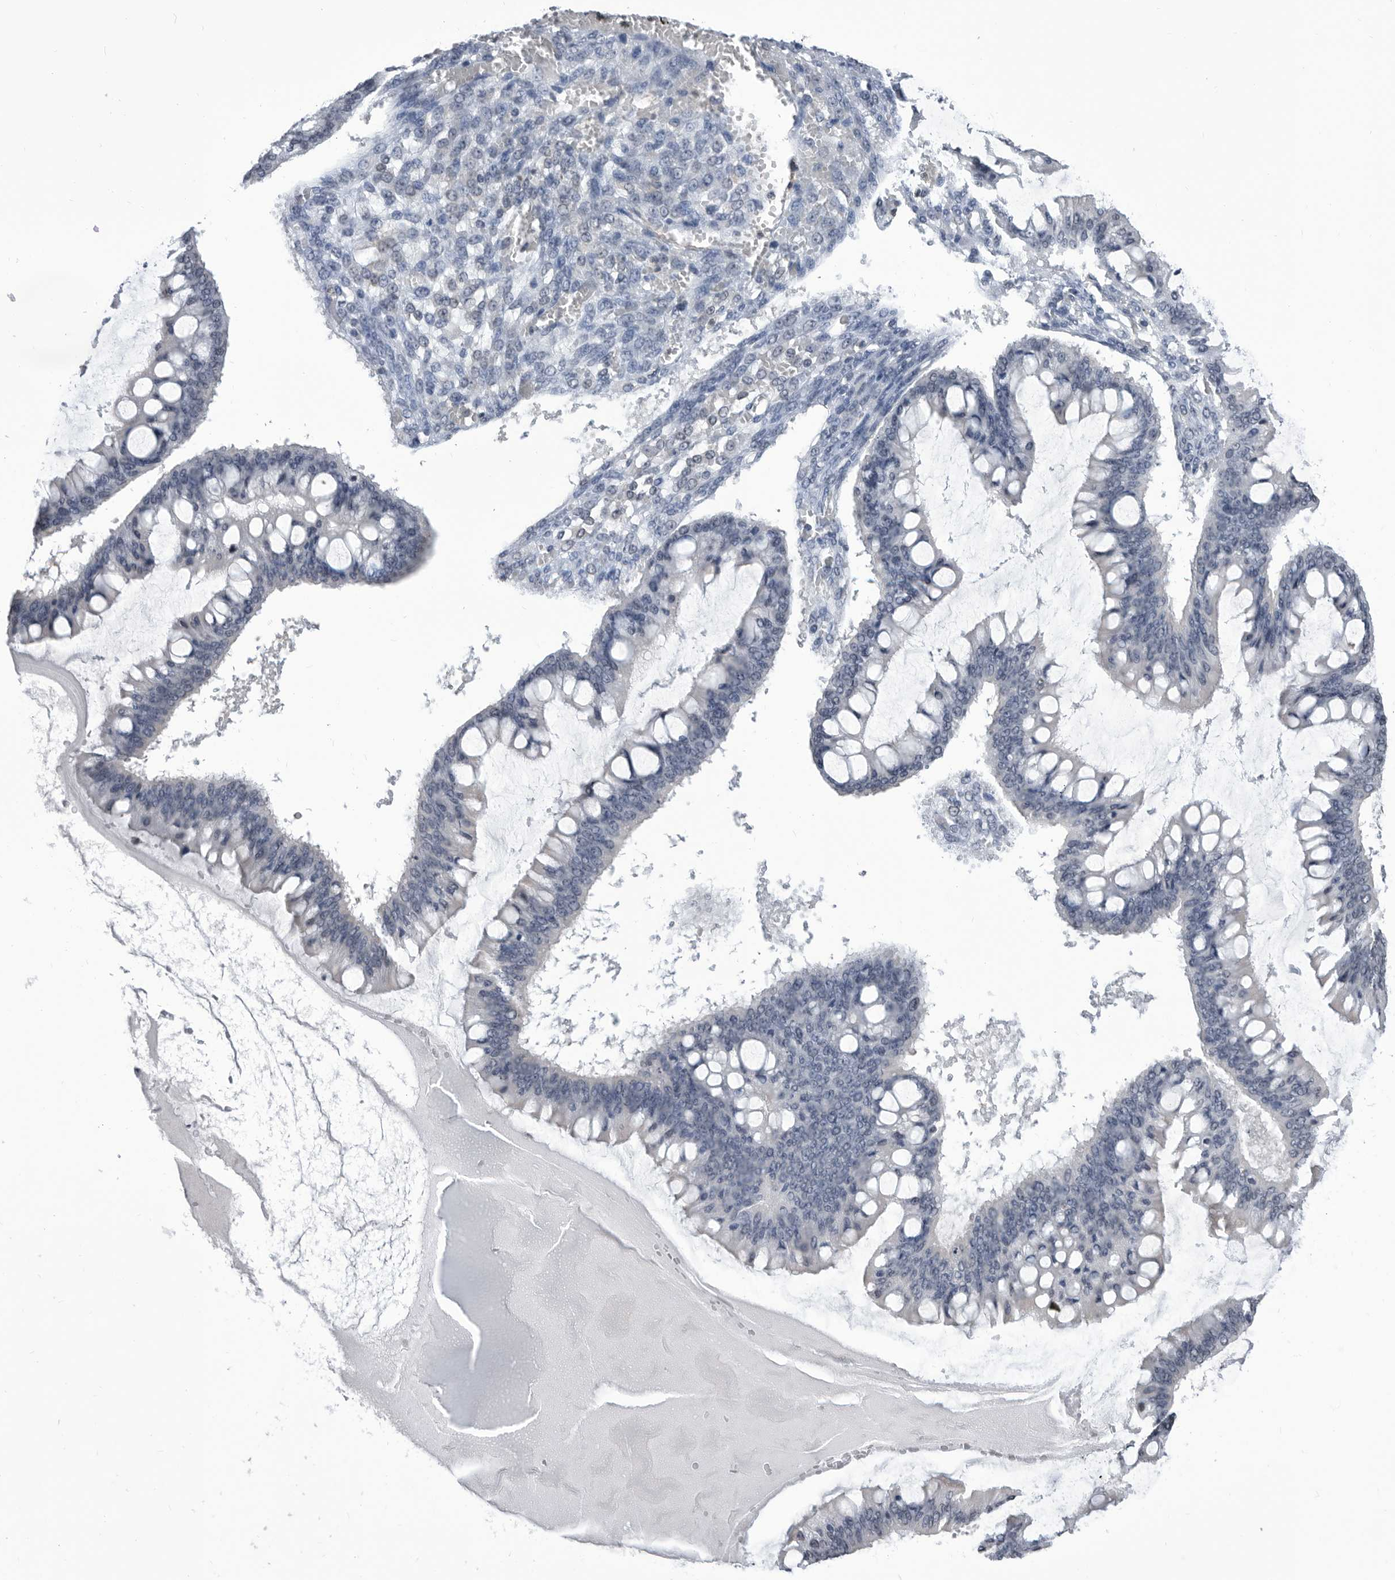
{"staining": {"intensity": "negative", "quantity": "none", "location": "none"}, "tissue": "ovarian cancer", "cell_type": "Tumor cells", "image_type": "cancer", "snomed": [{"axis": "morphology", "description": "Cystadenocarcinoma, mucinous, NOS"}, {"axis": "topography", "description": "Ovary"}], "caption": "IHC micrograph of neoplastic tissue: human ovarian cancer stained with DAB (3,3'-diaminobenzidine) shows no significant protein positivity in tumor cells.", "gene": "TSTD1", "patient": {"sex": "female", "age": 73}}